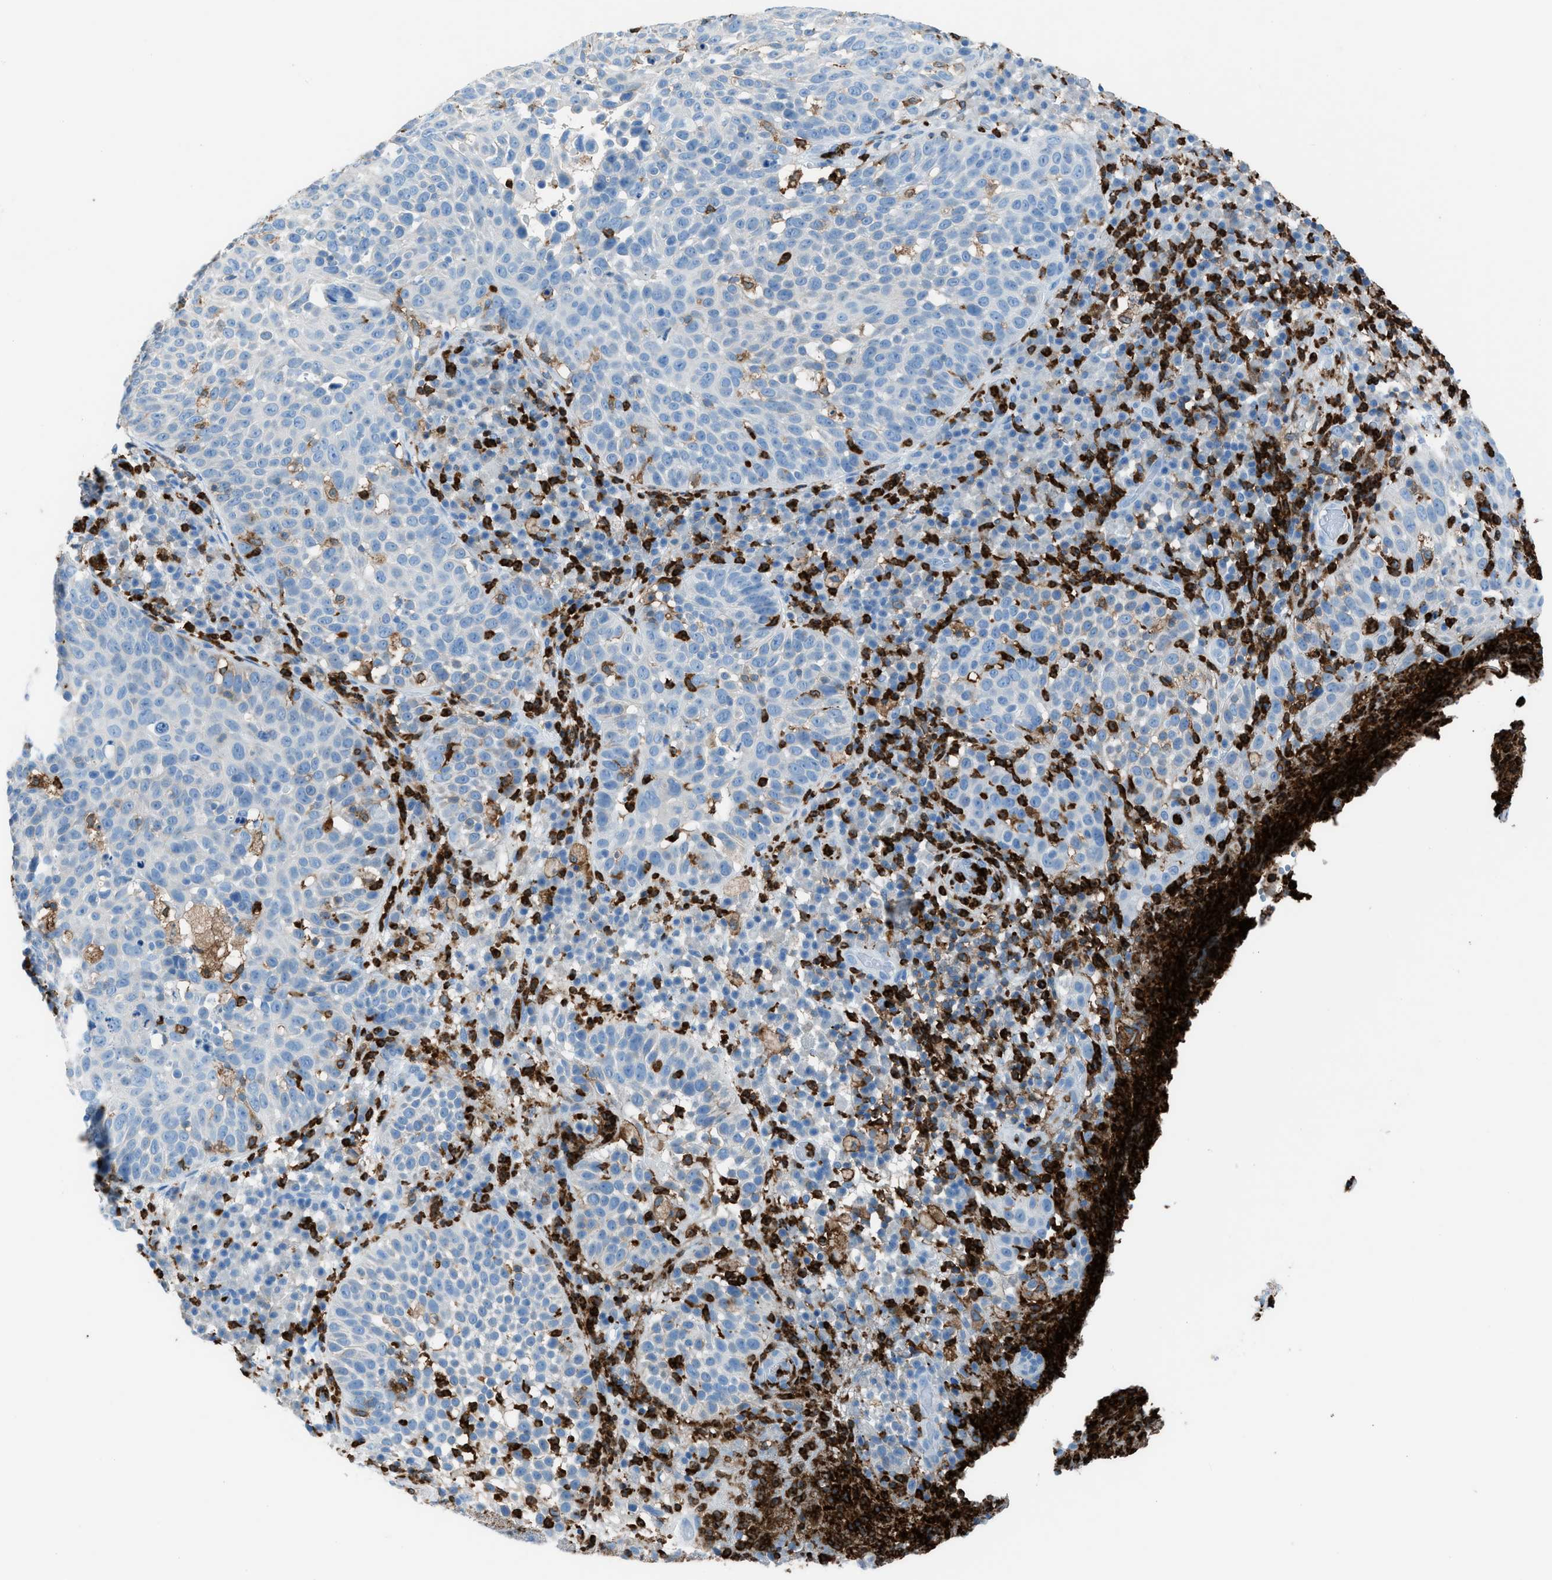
{"staining": {"intensity": "negative", "quantity": "none", "location": "none"}, "tissue": "skin cancer", "cell_type": "Tumor cells", "image_type": "cancer", "snomed": [{"axis": "morphology", "description": "Squamous cell carcinoma in situ, NOS"}, {"axis": "morphology", "description": "Squamous cell carcinoma, NOS"}, {"axis": "topography", "description": "Skin"}], "caption": "IHC micrograph of human skin squamous cell carcinoma stained for a protein (brown), which demonstrates no staining in tumor cells.", "gene": "ITGB2", "patient": {"sex": "male", "age": 93}}